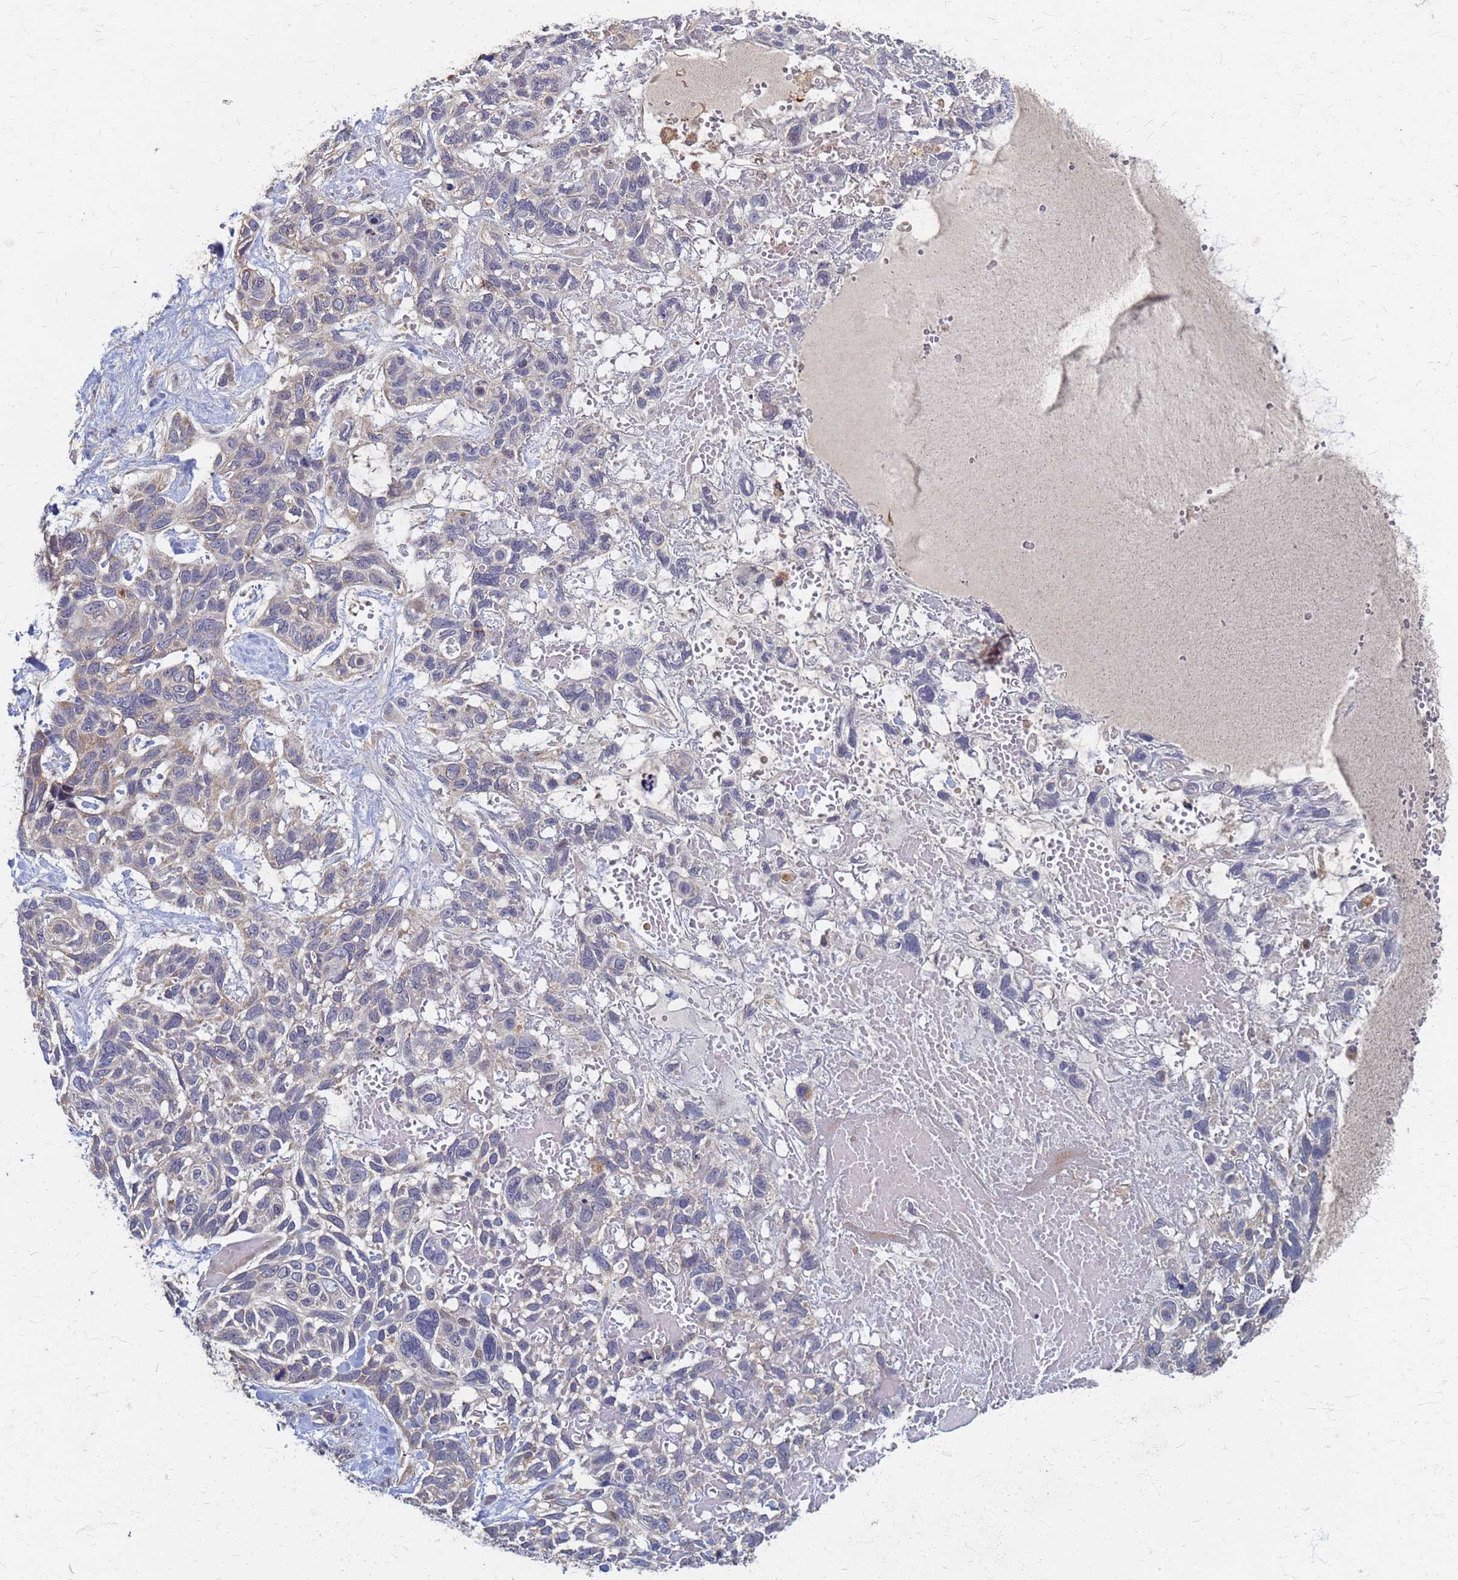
{"staining": {"intensity": "negative", "quantity": "none", "location": "none"}, "tissue": "skin cancer", "cell_type": "Tumor cells", "image_type": "cancer", "snomed": [{"axis": "morphology", "description": "Basal cell carcinoma"}, {"axis": "topography", "description": "Skin"}], "caption": "High magnification brightfield microscopy of skin cancer (basal cell carcinoma) stained with DAB (brown) and counterstained with hematoxylin (blue): tumor cells show no significant expression.", "gene": "ATPAF1", "patient": {"sex": "male", "age": 88}}